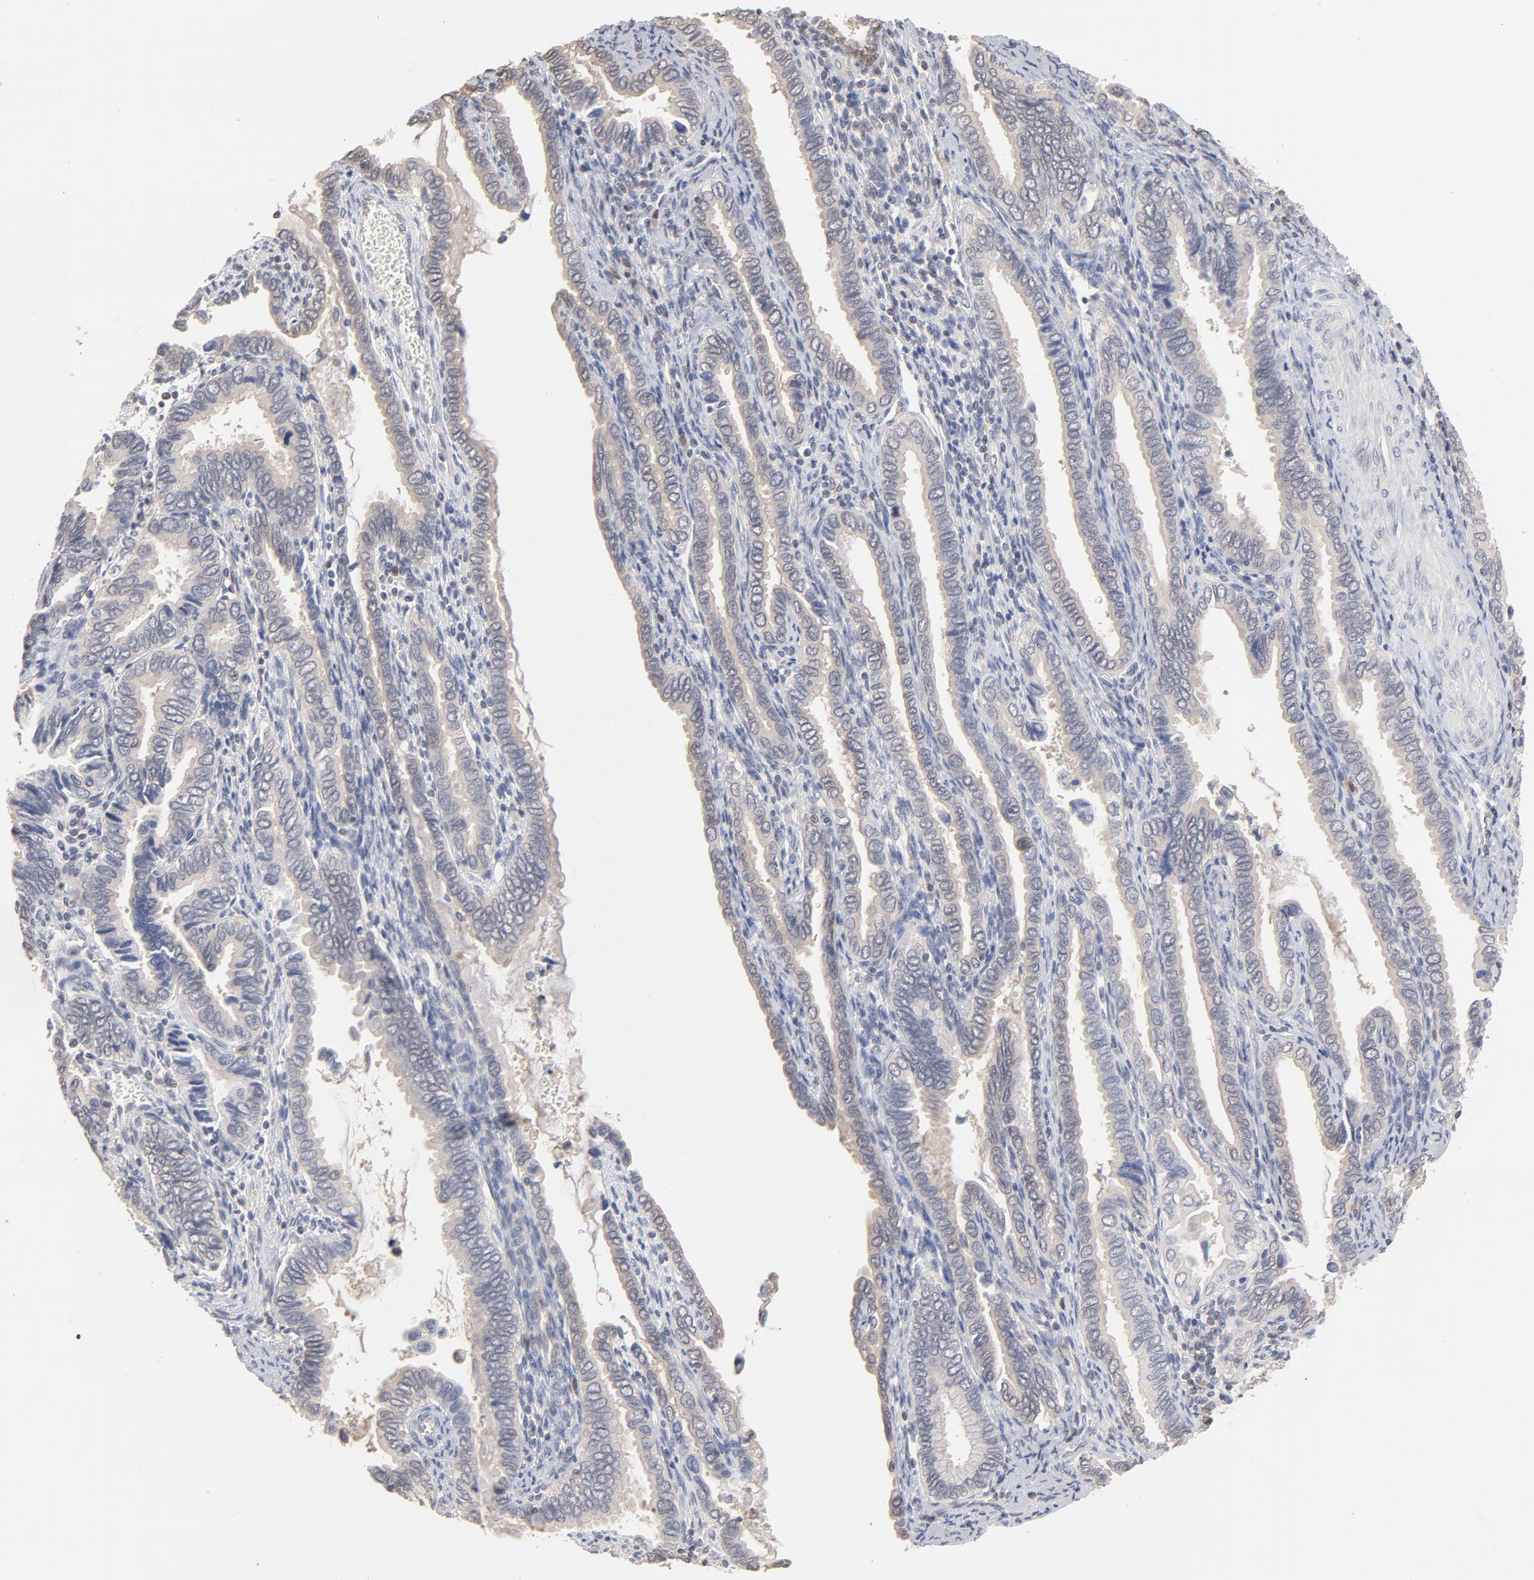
{"staining": {"intensity": "weak", "quantity": "25%-75%", "location": "cytoplasmic/membranous"}, "tissue": "cervical cancer", "cell_type": "Tumor cells", "image_type": "cancer", "snomed": [{"axis": "morphology", "description": "Adenocarcinoma, NOS"}, {"axis": "topography", "description": "Cervix"}], "caption": "A micrograph of cervical cancer stained for a protein shows weak cytoplasmic/membranous brown staining in tumor cells.", "gene": "MIF", "patient": {"sex": "female", "age": 49}}